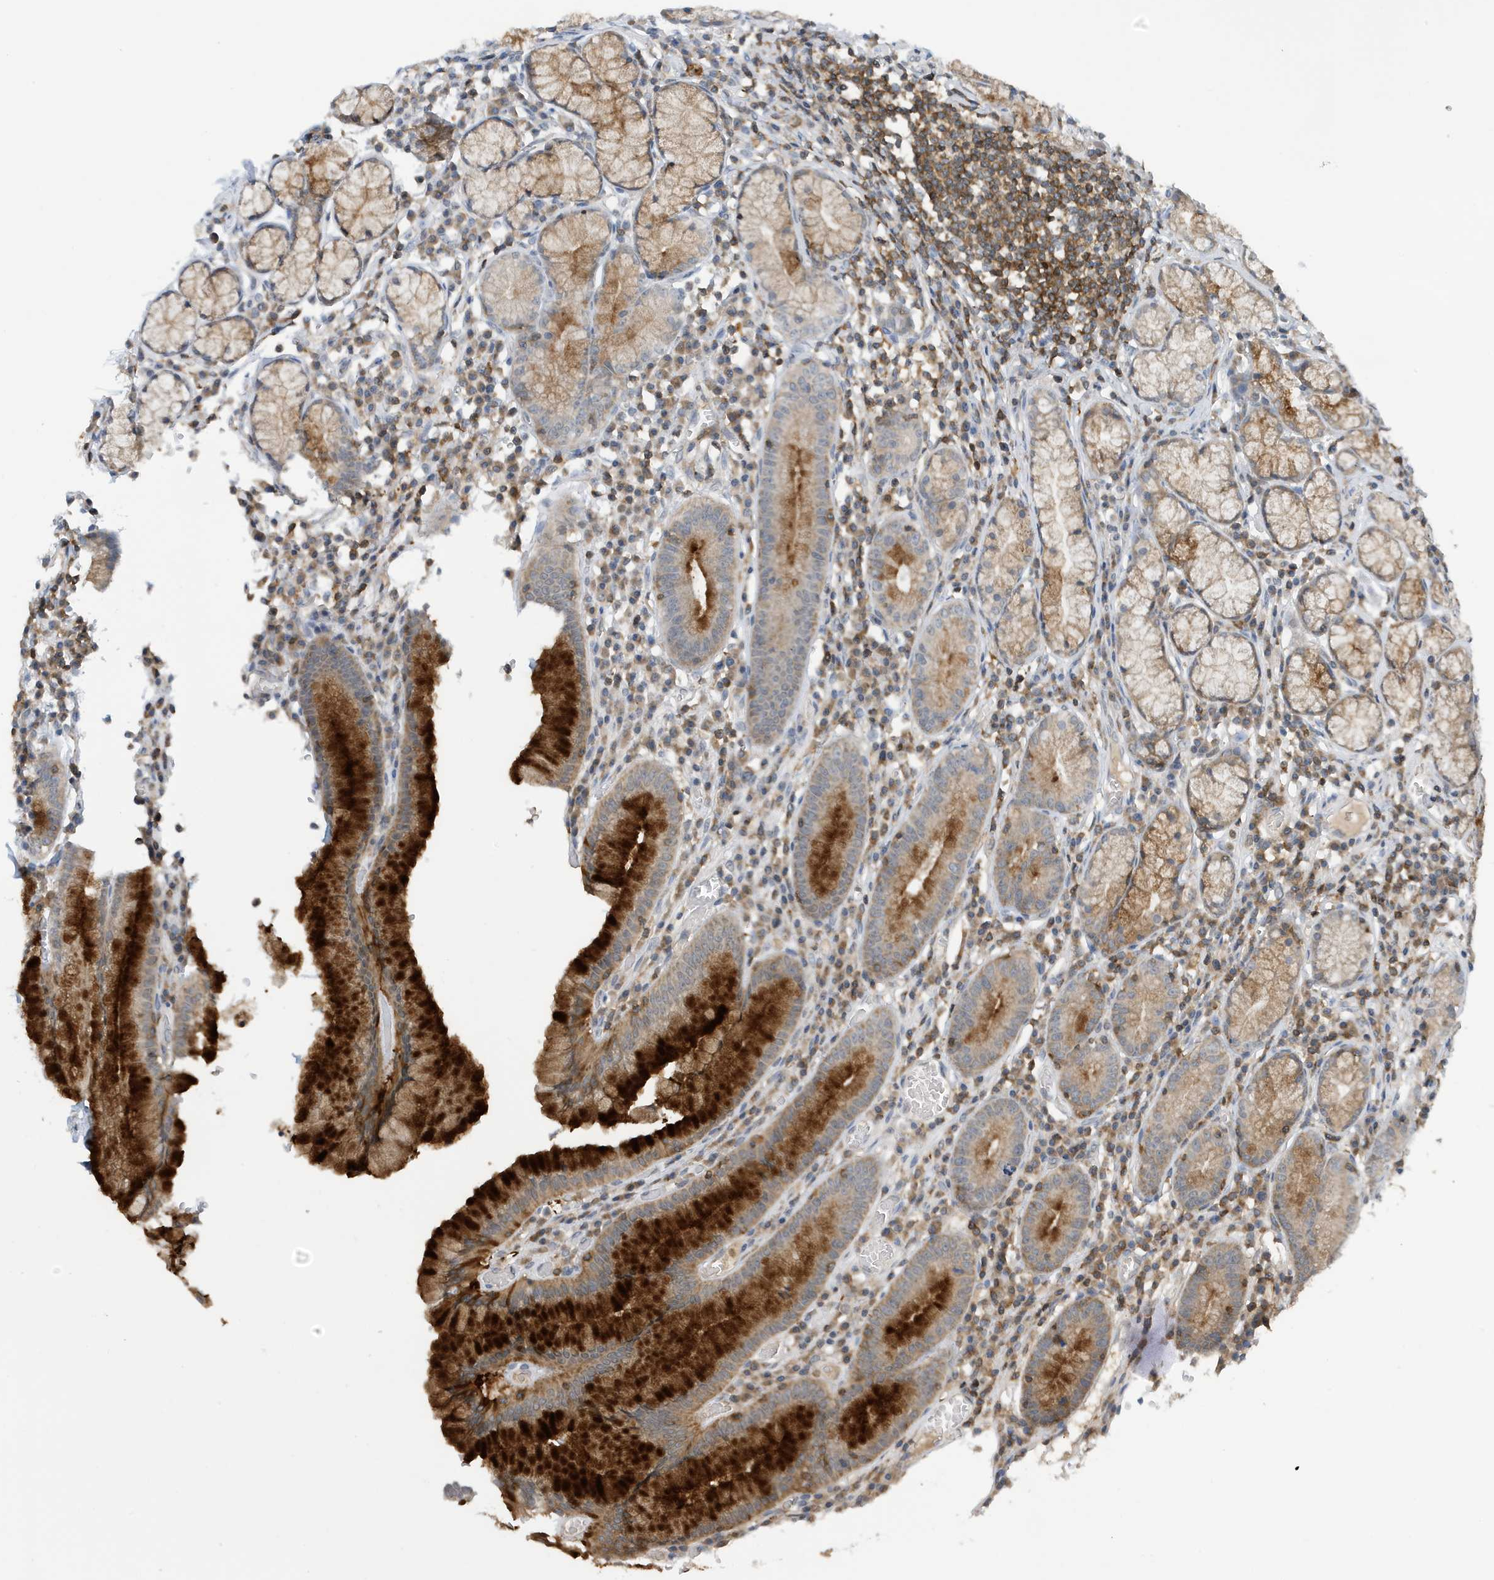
{"staining": {"intensity": "strong", "quantity": "25%-75%", "location": "cytoplasmic/membranous"}, "tissue": "stomach", "cell_type": "Glandular cells", "image_type": "normal", "snomed": [{"axis": "morphology", "description": "Normal tissue, NOS"}, {"axis": "topography", "description": "Stomach"}], "caption": "About 25%-75% of glandular cells in unremarkable human stomach reveal strong cytoplasmic/membranous protein positivity as visualized by brown immunohistochemical staining.", "gene": "NSUN3", "patient": {"sex": "male", "age": 55}}